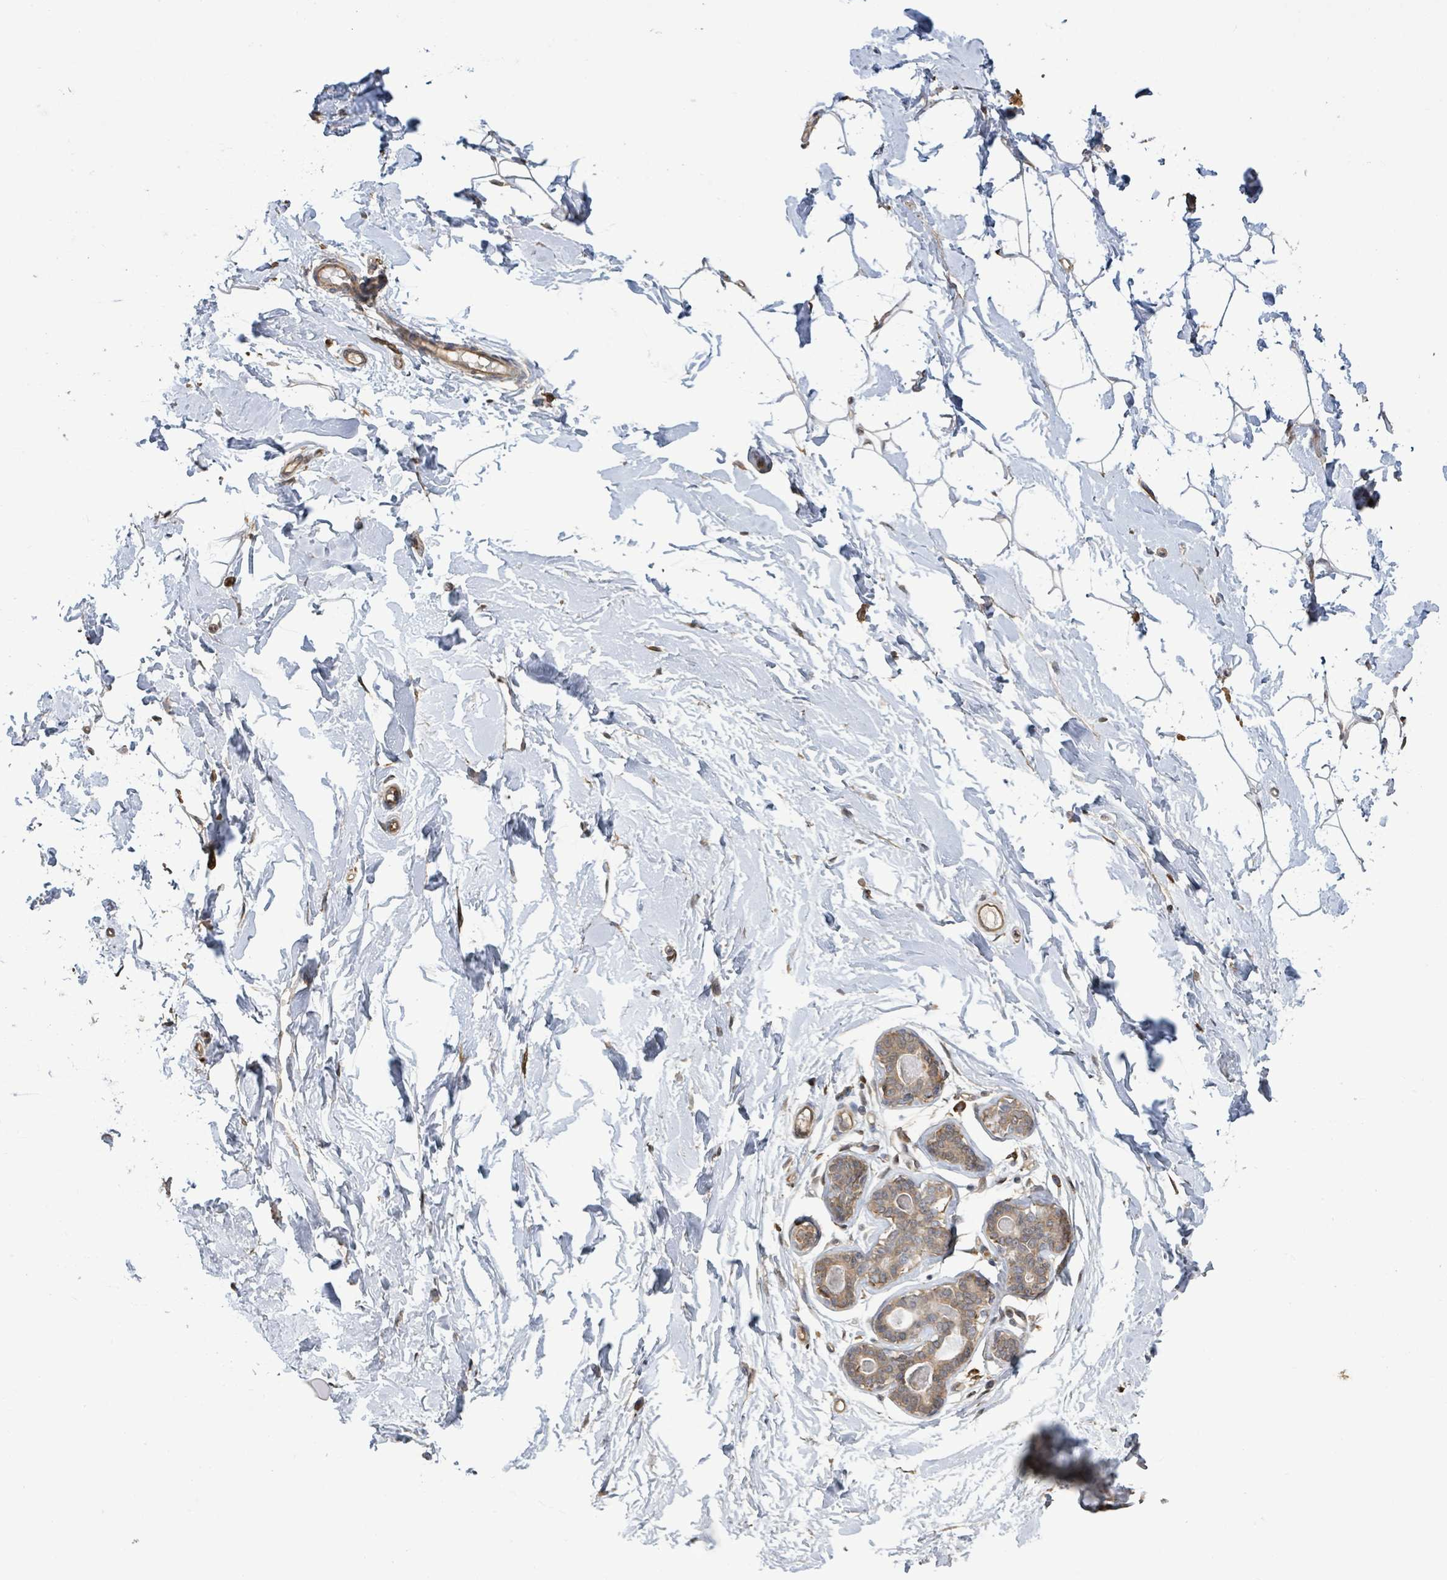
{"staining": {"intensity": "negative", "quantity": "none", "location": "none"}, "tissue": "breast", "cell_type": "Adipocytes", "image_type": "normal", "snomed": [{"axis": "morphology", "description": "Normal tissue, NOS"}, {"axis": "topography", "description": "Breast"}], "caption": "Histopathology image shows no significant protein positivity in adipocytes of normal breast.", "gene": "ARPIN", "patient": {"sex": "female", "age": 23}}